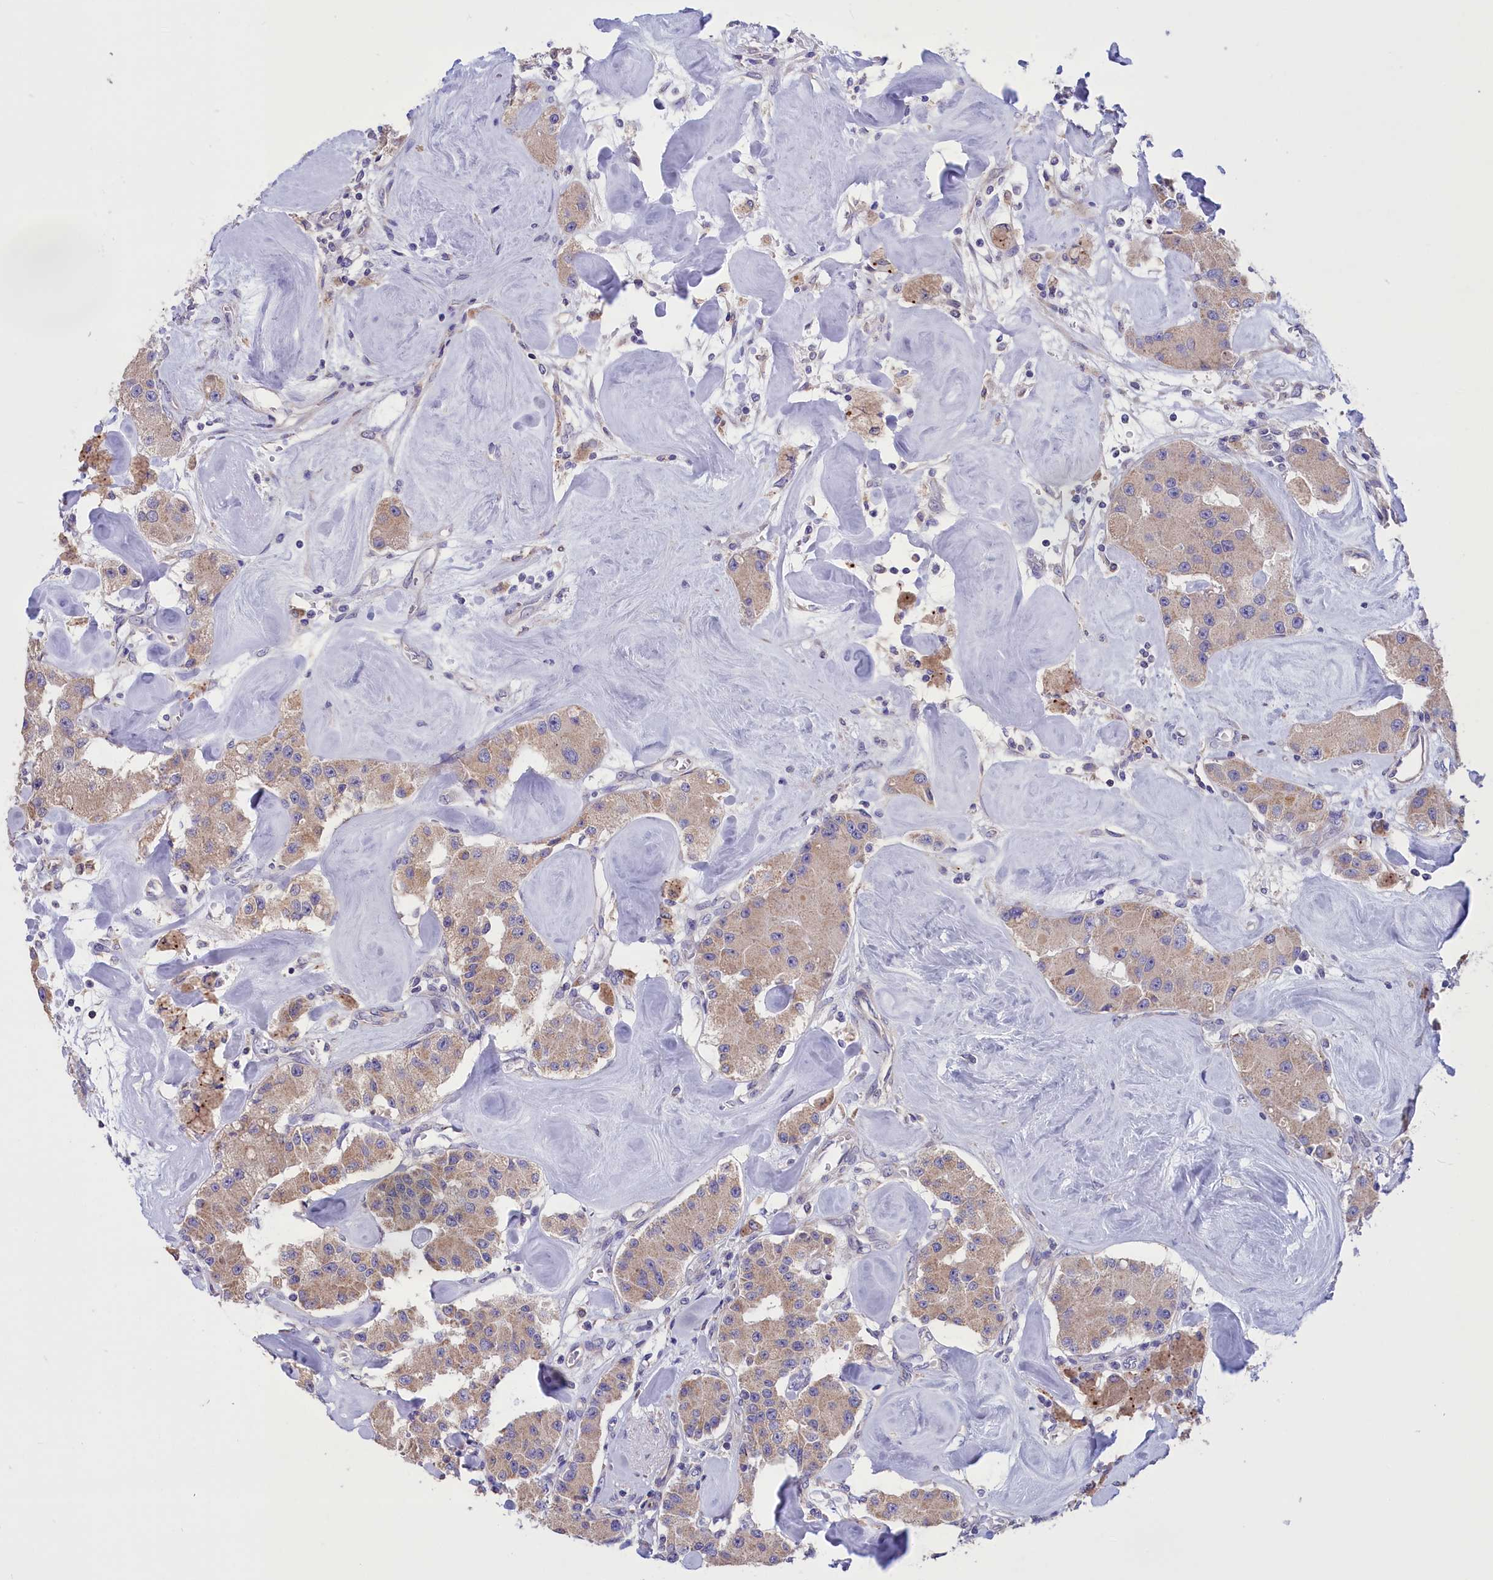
{"staining": {"intensity": "moderate", "quantity": ">75%", "location": "cytoplasmic/membranous"}, "tissue": "carcinoid", "cell_type": "Tumor cells", "image_type": "cancer", "snomed": [{"axis": "morphology", "description": "Carcinoid, malignant, NOS"}, {"axis": "topography", "description": "Pancreas"}], "caption": "Immunohistochemical staining of human malignant carcinoid demonstrates medium levels of moderate cytoplasmic/membranous protein expression in approximately >75% of tumor cells.", "gene": "CYP2U1", "patient": {"sex": "male", "age": 41}}